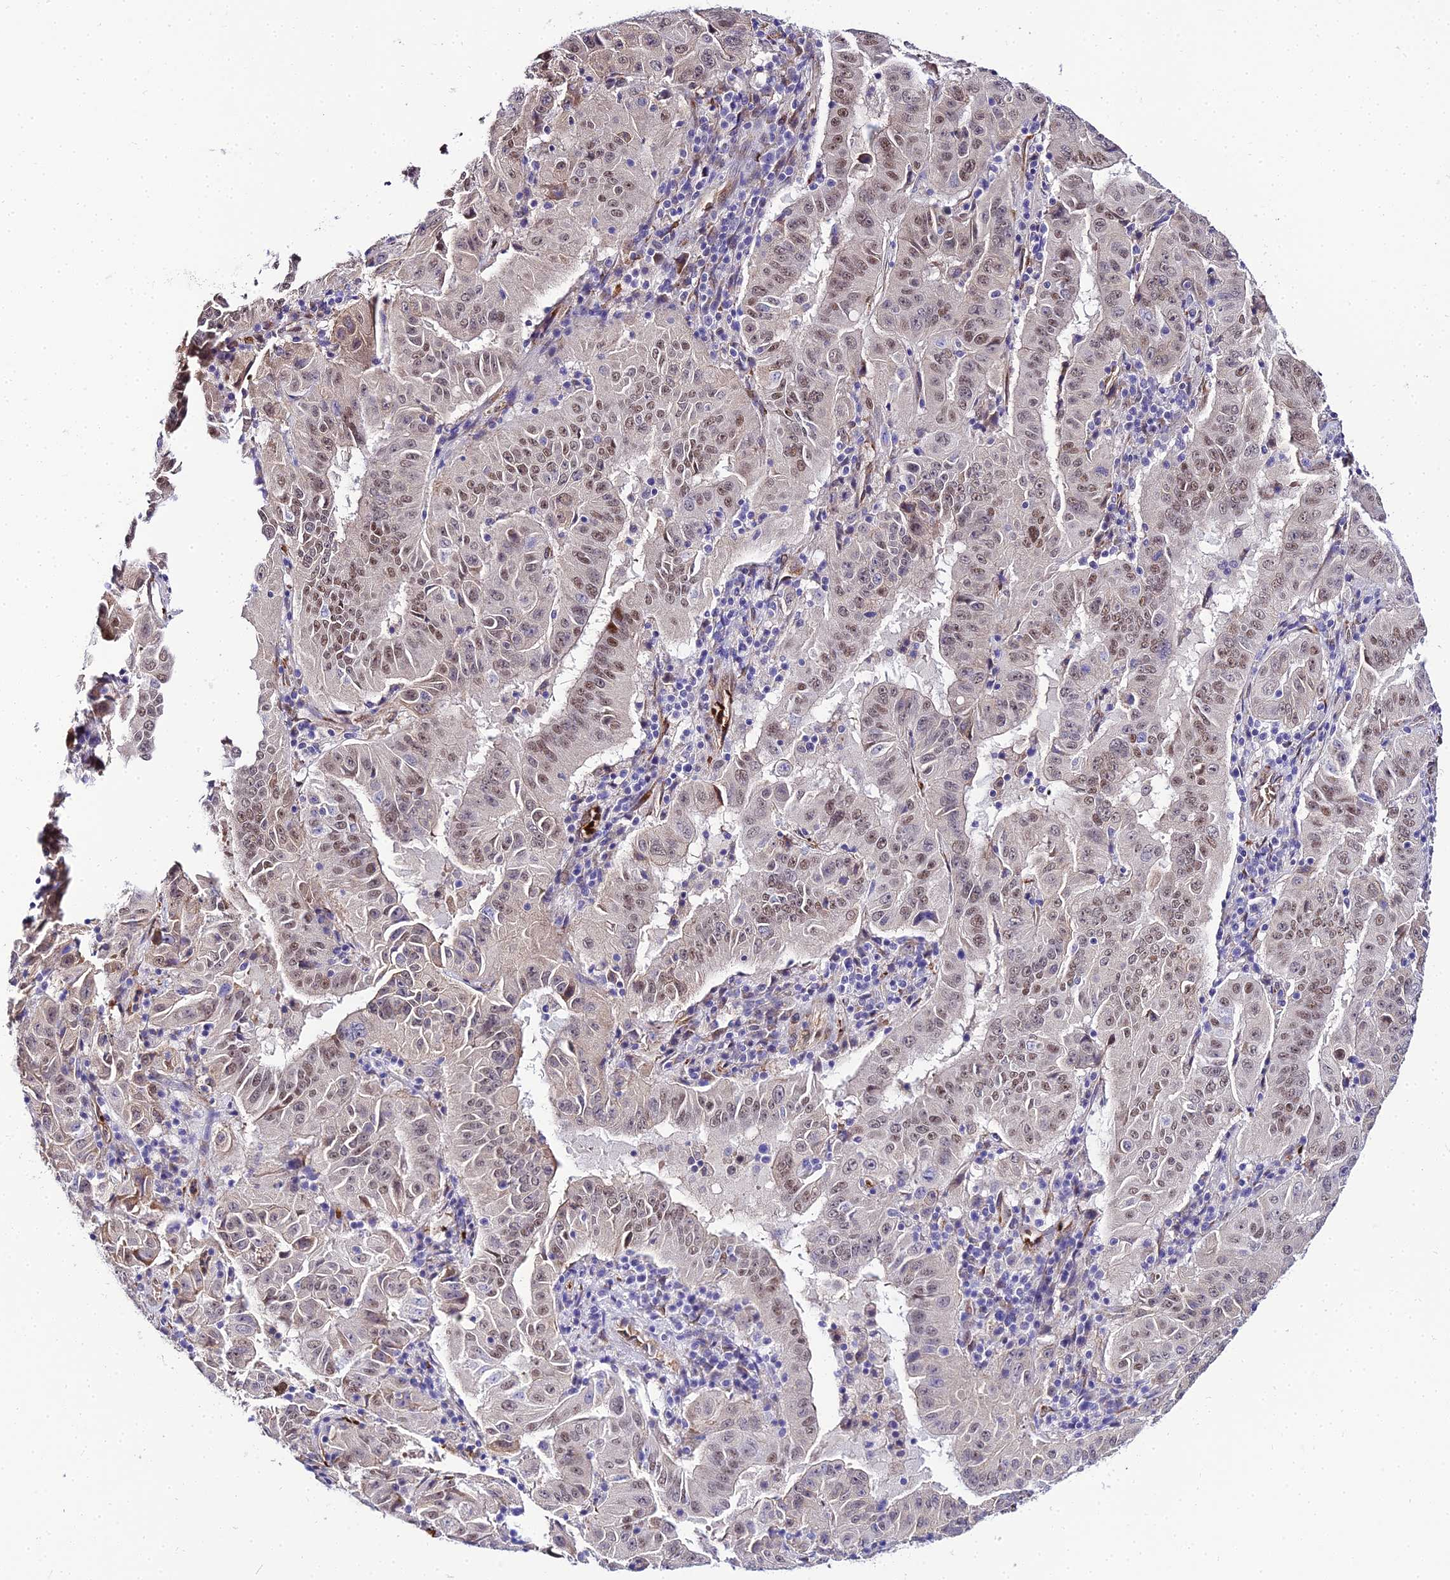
{"staining": {"intensity": "moderate", "quantity": ">75%", "location": "nuclear"}, "tissue": "pancreatic cancer", "cell_type": "Tumor cells", "image_type": "cancer", "snomed": [{"axis": "morphology", "description": "Adenocarcinoma, NOS"}, {"axis": "topography", "description": "Pancreas"}], "caption": "Pancreatic cancer was stained to show a protein in brown. There is medium levels of moderate nuclear positivity in about >75% of tumor cells.", "gene": "BCL9", "patient": {"sex": "male", "age": 63}}